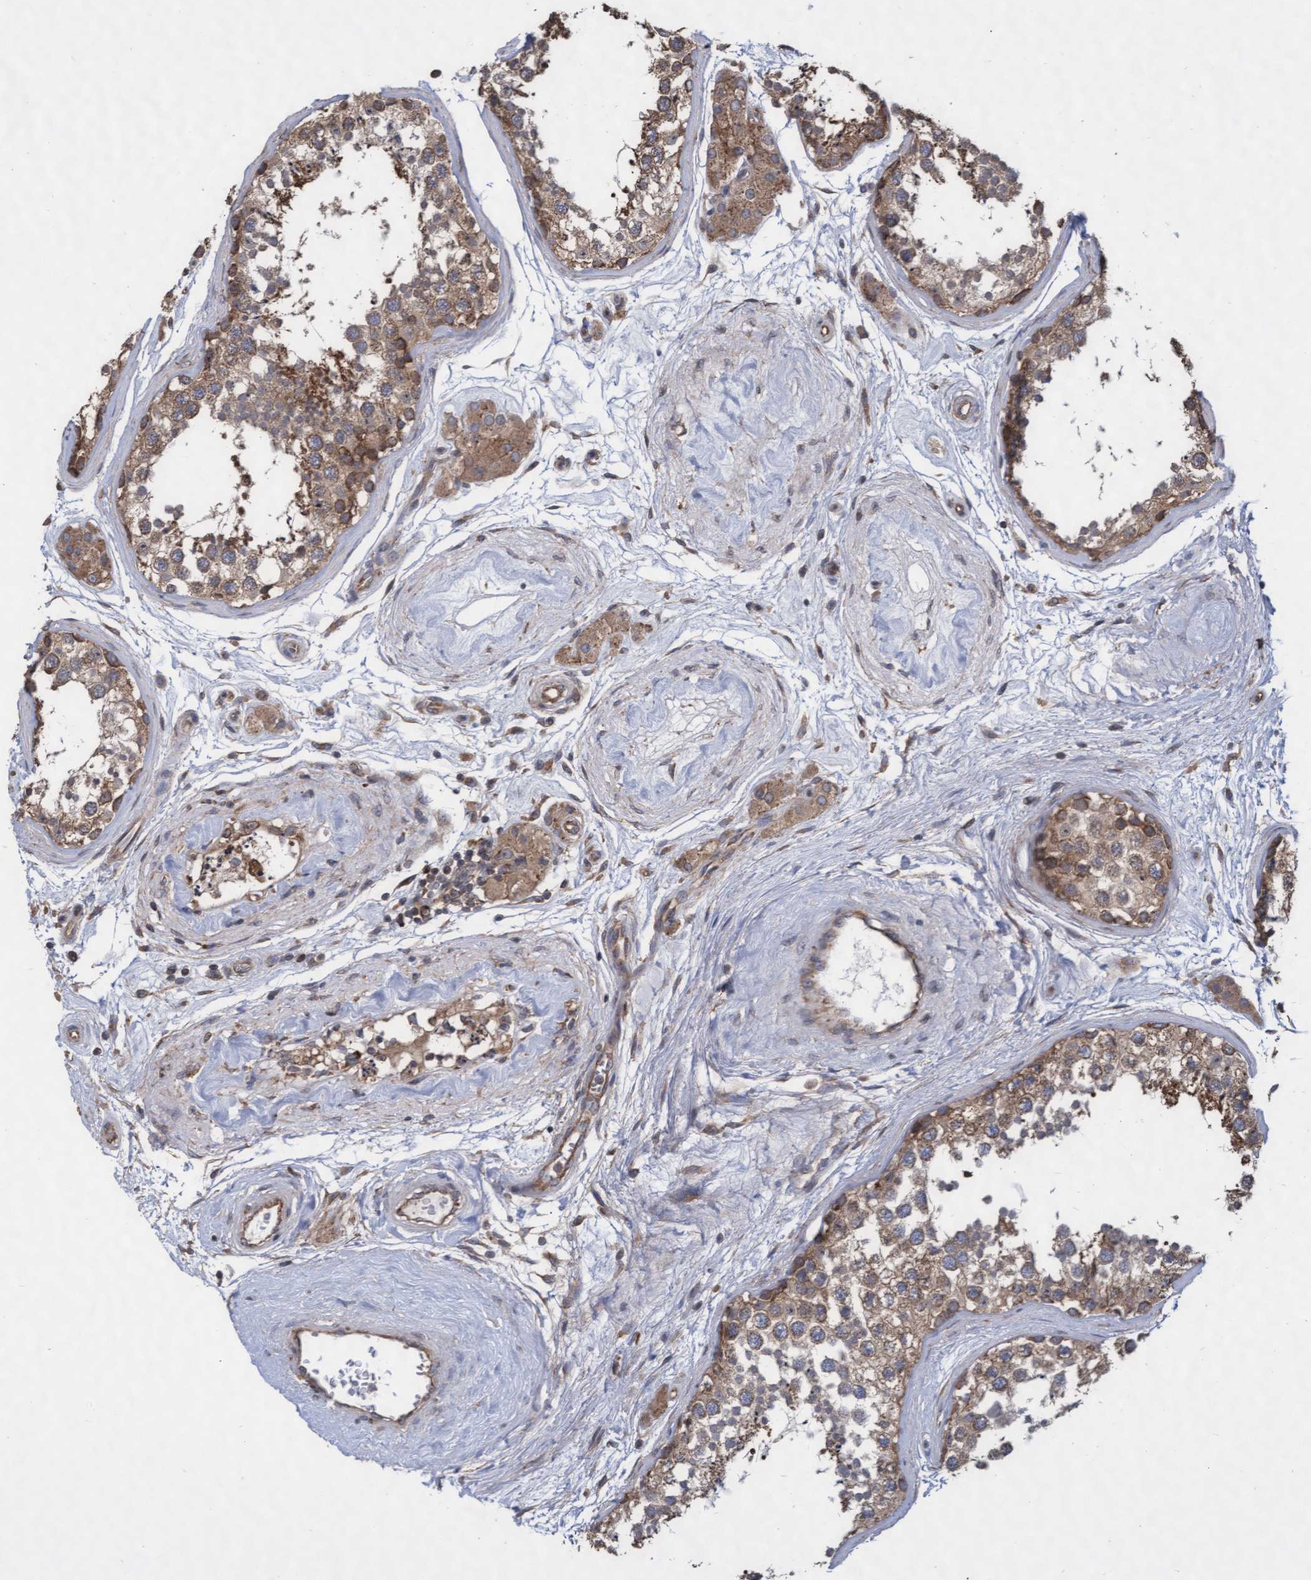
{"staining": {"intensity": "moderate", "quantity": ">75%", "location": "cytoplasmic/membranous"}, "tissue": "testis", "cell_type": "Cells in seminiferous ducts", "image_type": "normal", "snomed": [{"axis": "morphology", "description": "Normal tissue, NOS"}, {"axis": "topography", "description": "Testis"}], "caption": "Immunohistochemistry (DAB (3,3'-diaminobenzidine)) staining of unremarkable testis displays moderate cytoplasmic/membranous protein staining in approximately >75% of cells in seminiferous ducts. (DAB IHC with brightfield microscopy, high magnification).", "gene": "ABCF2", "patient": {"sex": "male", "age": 56}}